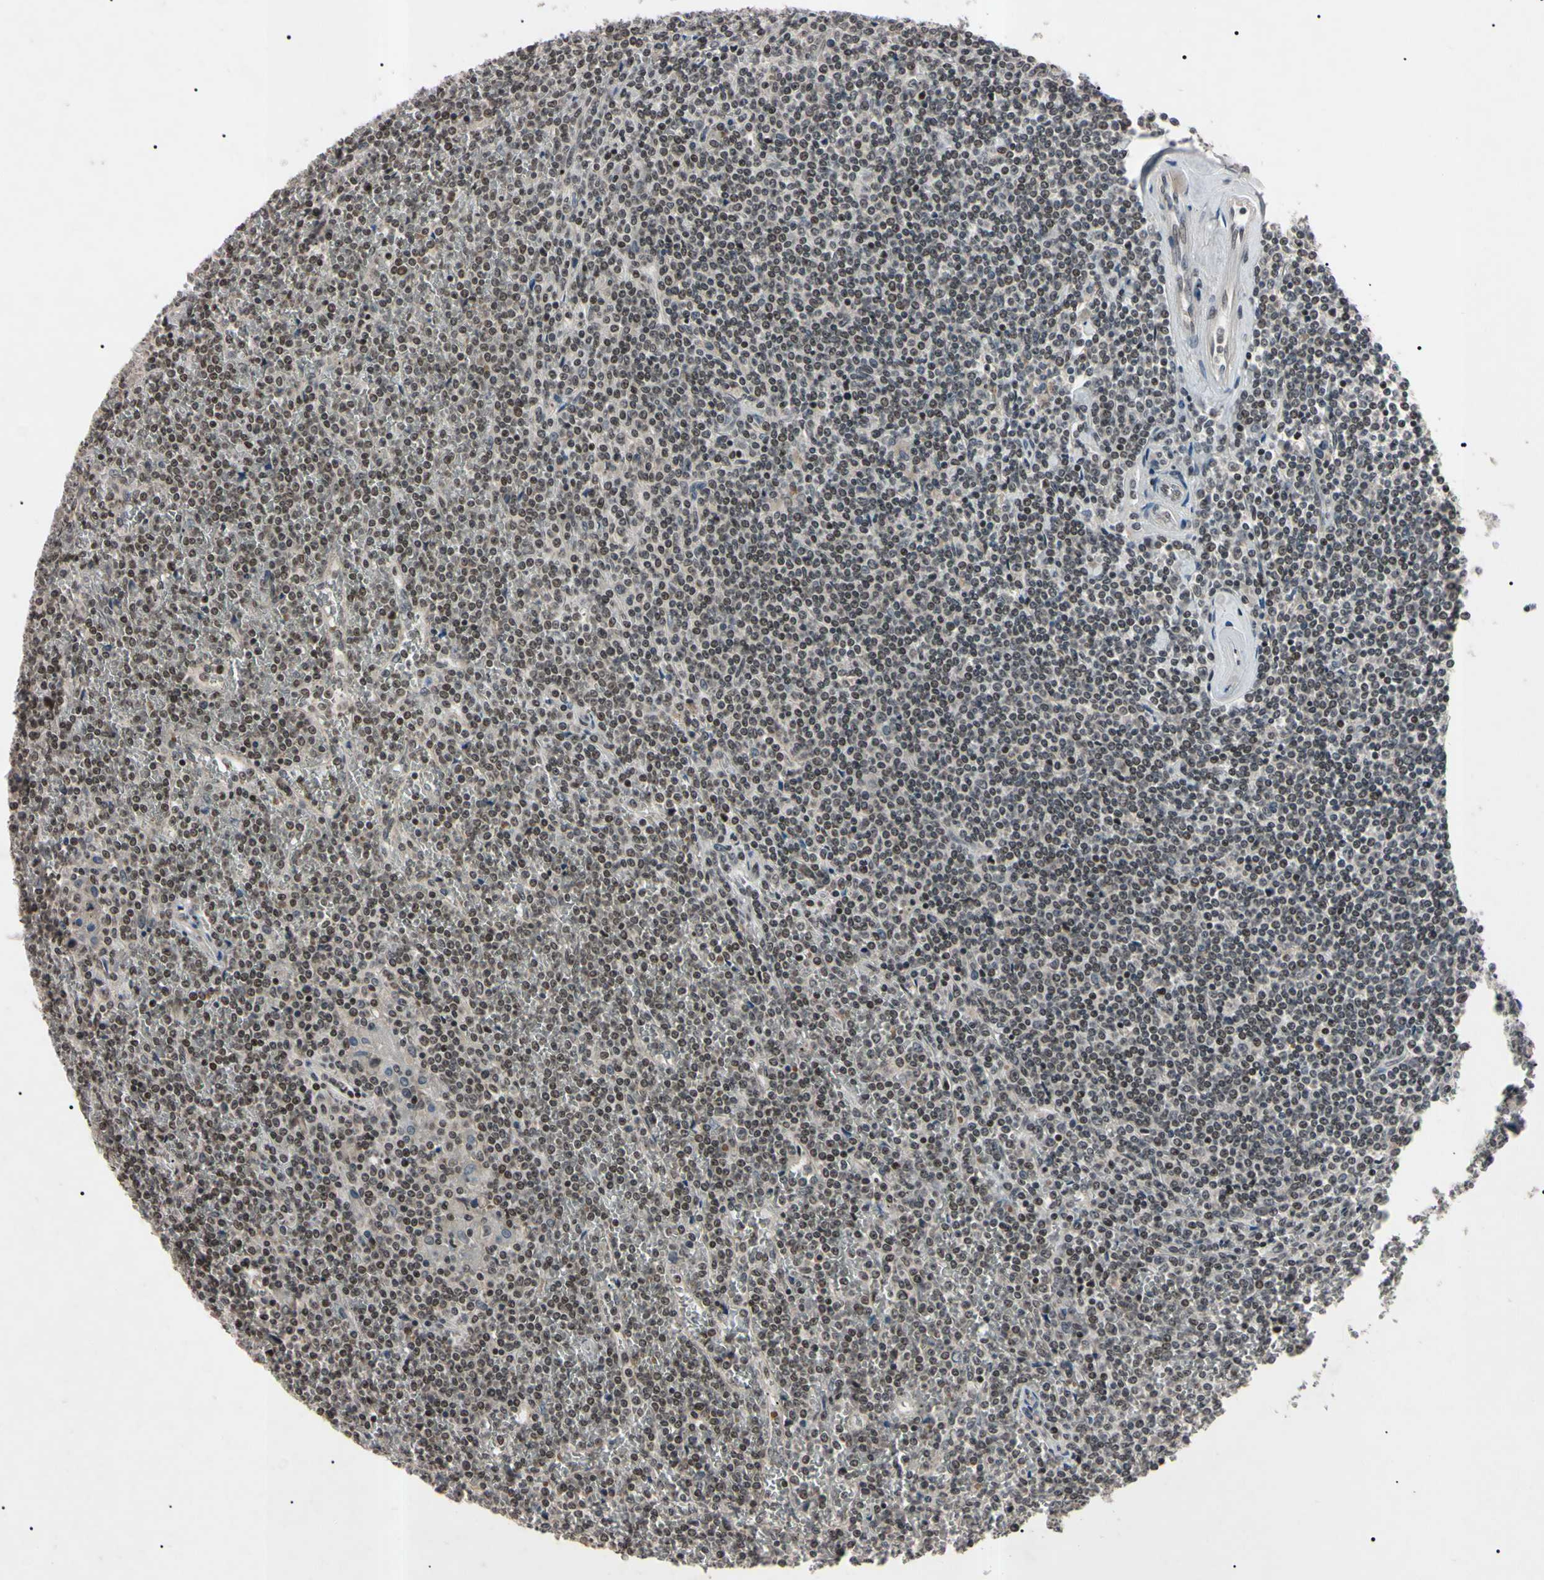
{"staining": {"intensity": "weak", "quantity": "25%-75%", "location": "nuclear"}, "tissue": "lymphoma", "cell_type": "Tumor cells", "image_type": "cancer", "snomed": [{"axis": "morphology", "description": "Malignant lymphoma, non-Hodgkin's type, Low grade"}, {"axis": "topography", "description": "Spleen"}], "caption": "A brown stain highlights weak nuclear expression of a protein in human malignant lymphoma, non-Hodgkin's type (low-grade) tumor cells. The staining is performed using DAB brown chromogen to label protein expression. The nuclei are counter-stained blue using hematoxylin.", "gene": "YY1", "patient": {"sex": "female", "age": 19}}